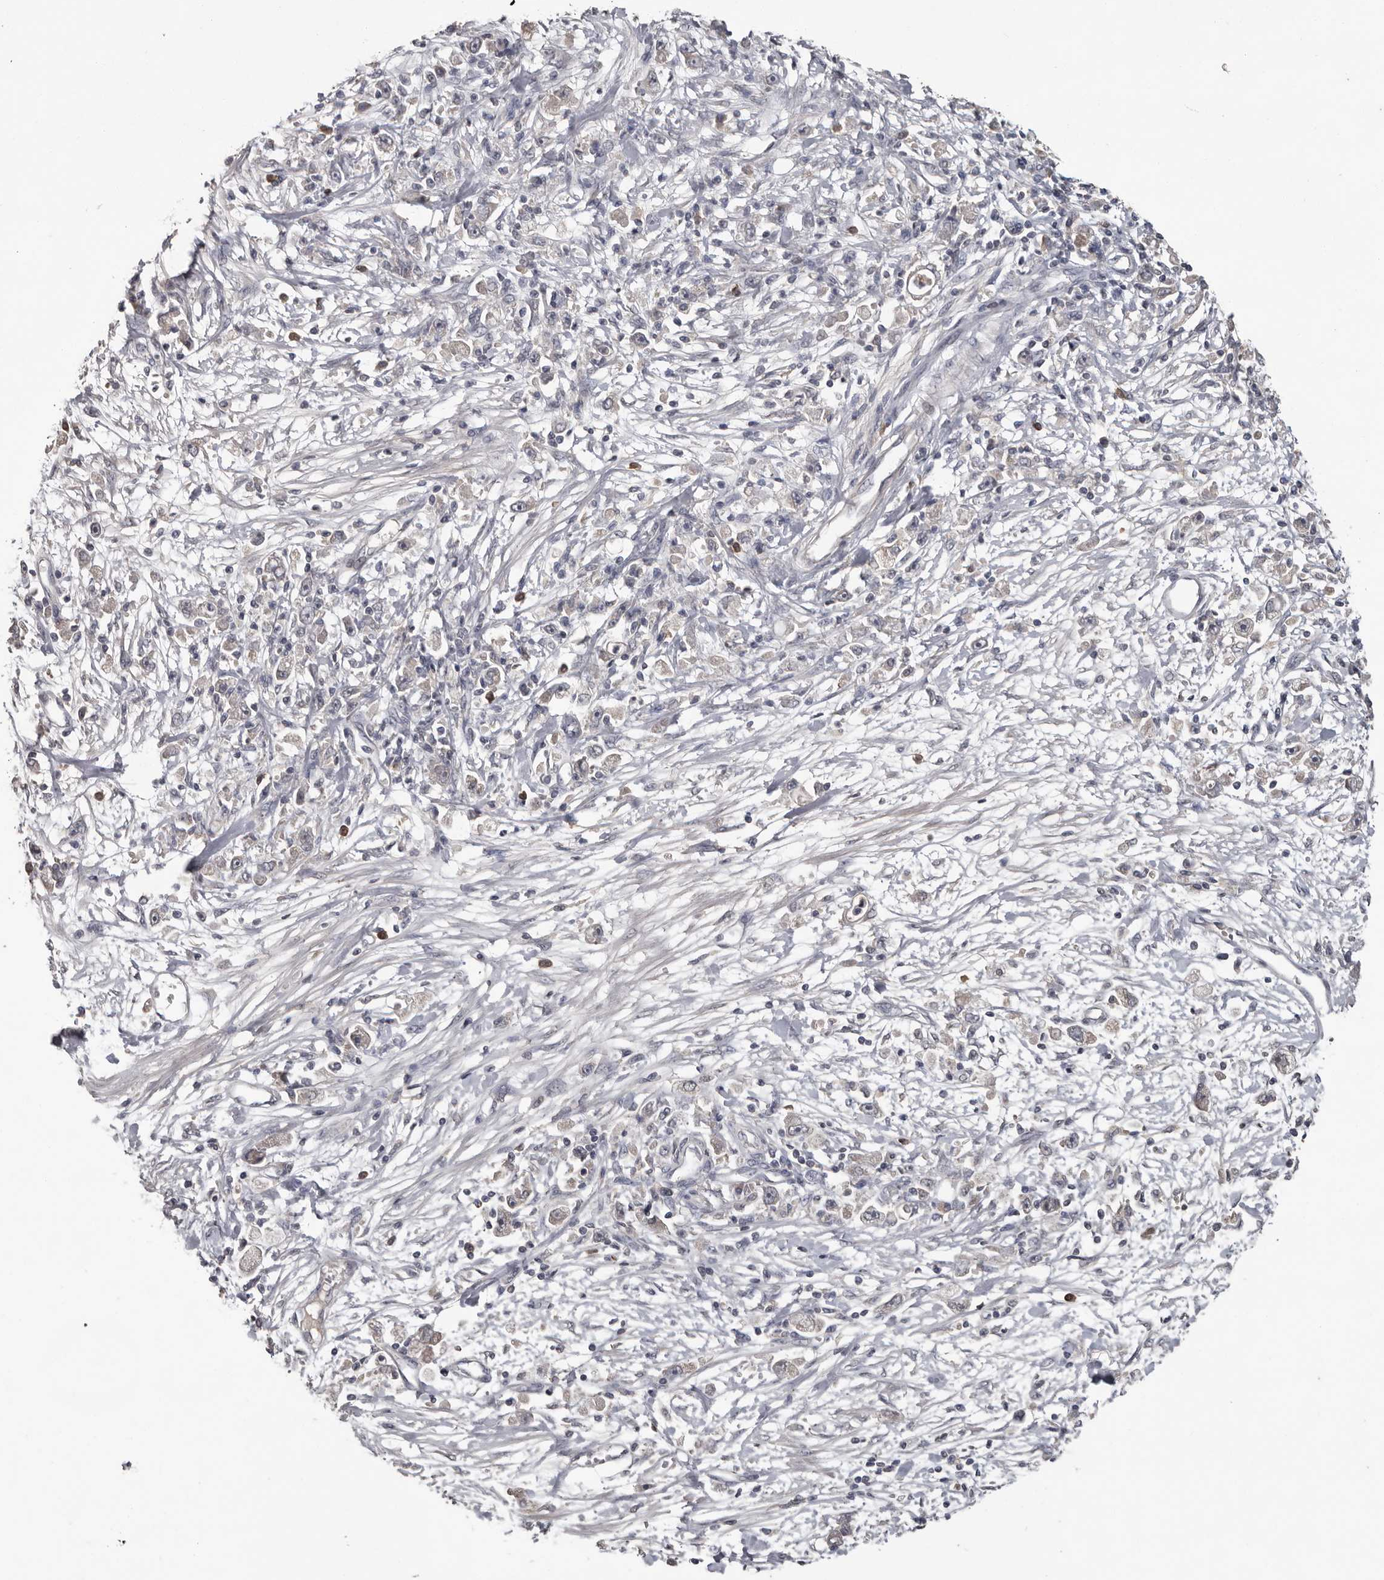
{"staining": {"intensity": "negative", "quantity": "none", "location": "none"}, "tissue": "stomach cancer", "cell_type": "Tumor cells", "image_type": "cancer", "snomed": [{"axis": "morphology", "description": "Adenocarcinoma, NOS"}, {"axis": "topography", "description": "Stomach"}], "caption": "IHC micrograph of human stomach cancer (adenocarcinoma) stained for a protein (brown), which exhibits no positivity in tumor cells.", "gene": "MTF1", "patient": {"sex": "female", "age": 59}}